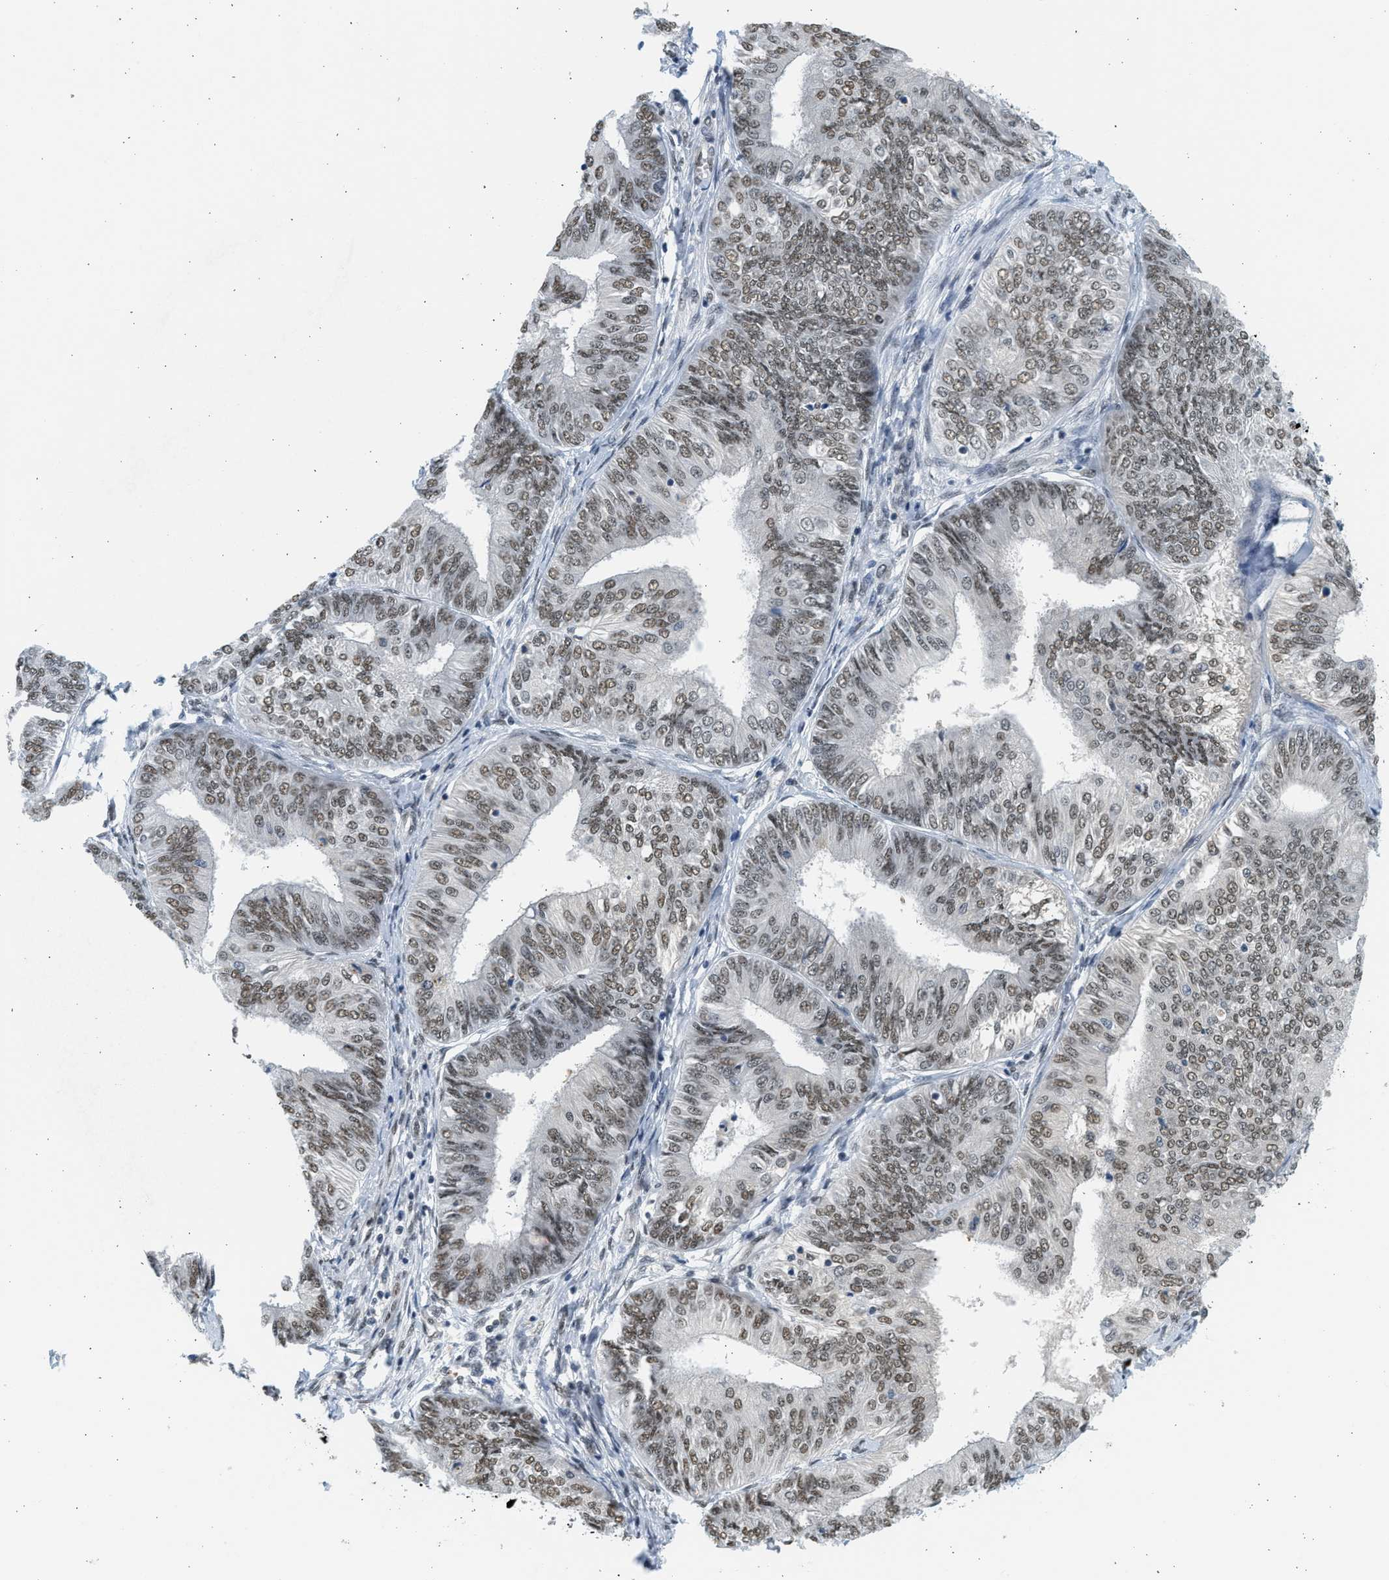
{"staining": {"intensity": "moderate", "quantity": ">75%", "location": "nuclear"}, "tissue": "endometrial cancer", "cell_type": "Tumor cells", "image_type": "cancer", "snomed": [{"axis": "morphology", "description": "Adenocarcinoma, NOS"}, {"axis": "topography", "description": "Endometrium"}], "caption": "The micrograph demonstrates staining of adenocarcinoma (endometrial), revealing moderate nuclear protein positivity (brown color) within tumor cells. Using DAB (3,3'-diaminobenzidine) (brown) and hematoxylin (blue) stains, captured at high magnification using brightfield microscopy.", "gene": "HIPK1", "patient": {"sex": "female", "age": 58}}